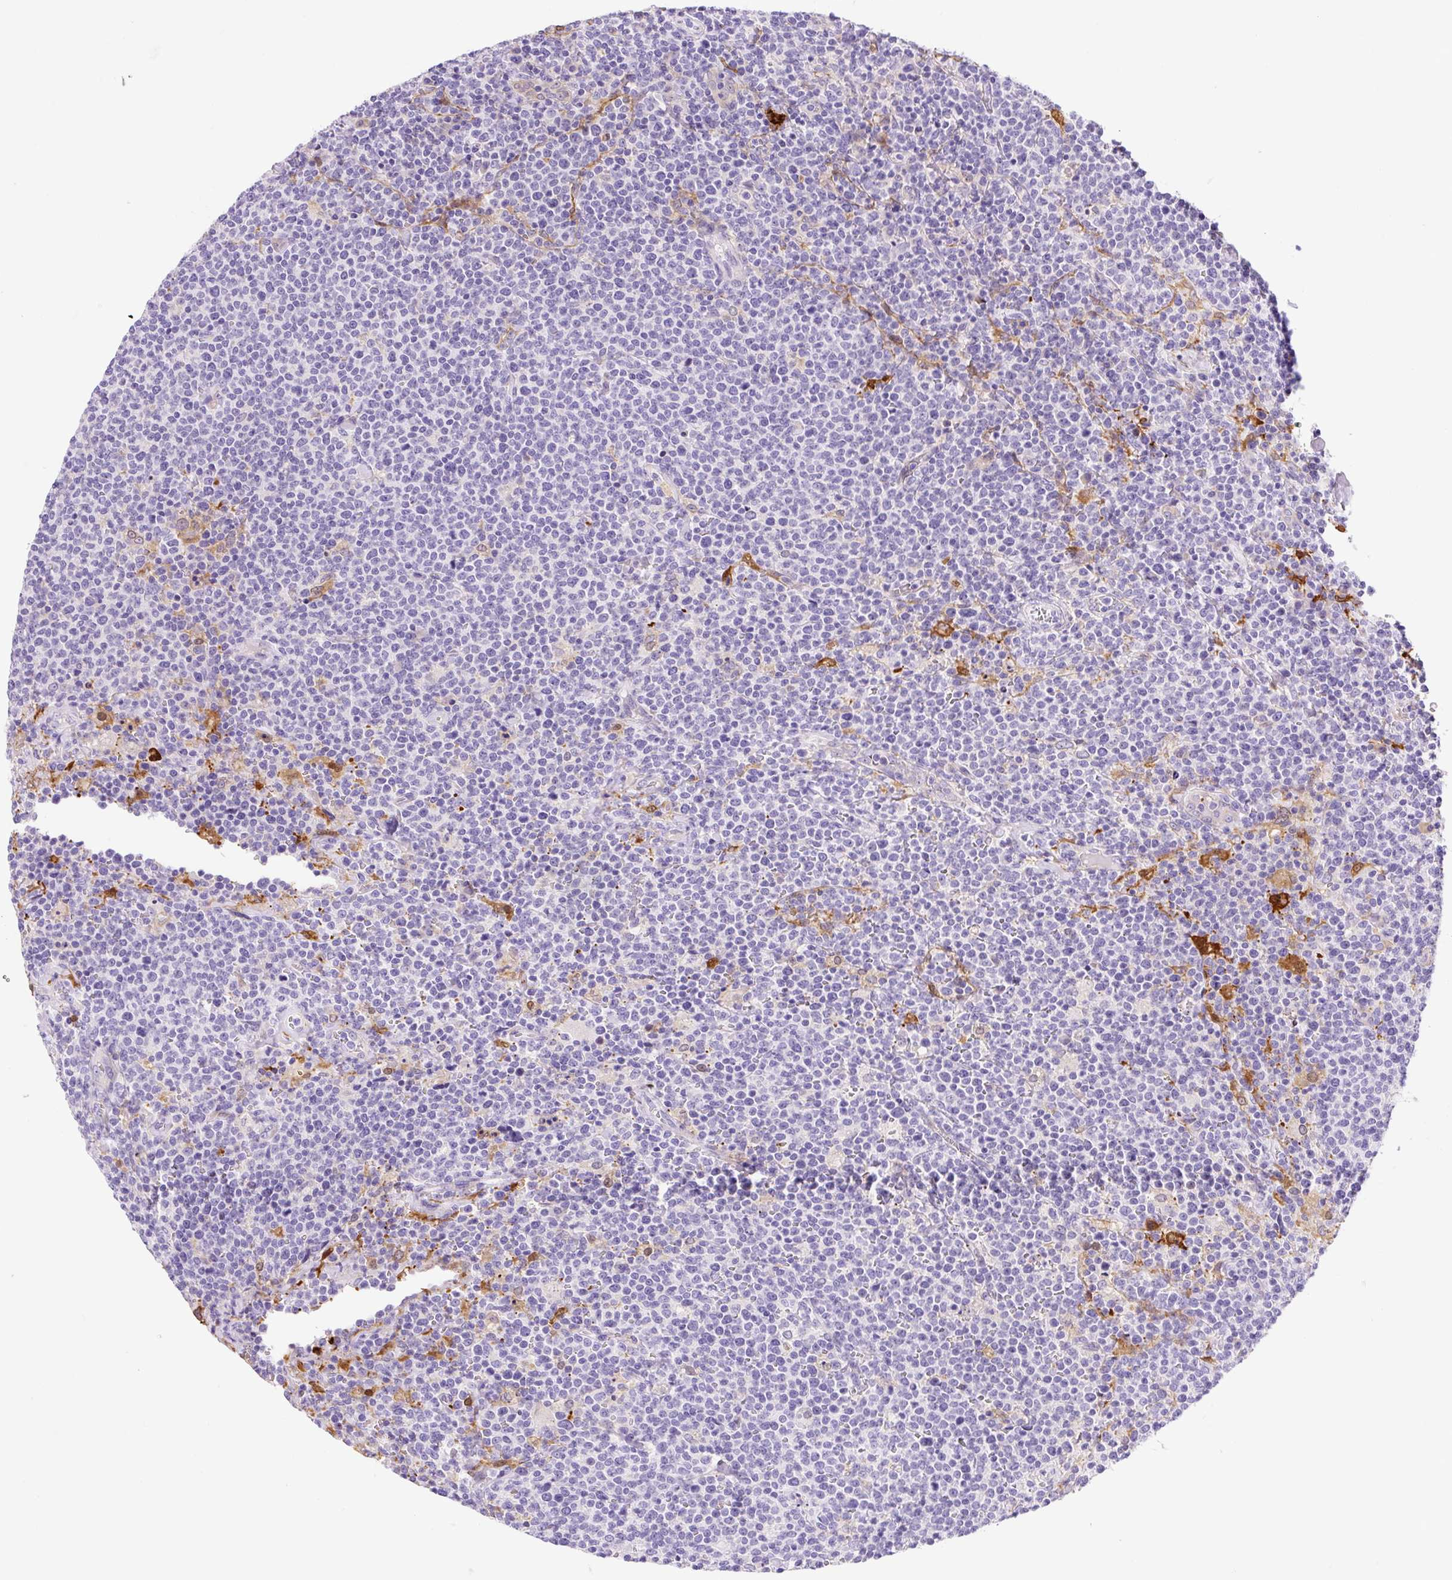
{"staining": {"intensity": "negative", "quantity": "none", "location": "none"}, "tissue": "lymphoma", "cell_type": "Tumor cells", "image_type": "cancer", "snomed": [{"axis": "morphology", "description": "Malignant lymphoma, non-Hodgkin's type, High grade"}, {"axis": "topography", "description": "Lymph node"}], "caption": "This is a image of immunohistochemistry (IHC) staining of malignant lymphoma, non-Hodgkin's type (high-grade), which shows no positivity in tumor cells.", "gene": "ASB4", "patient": {"sex": "male", "age": 61}}